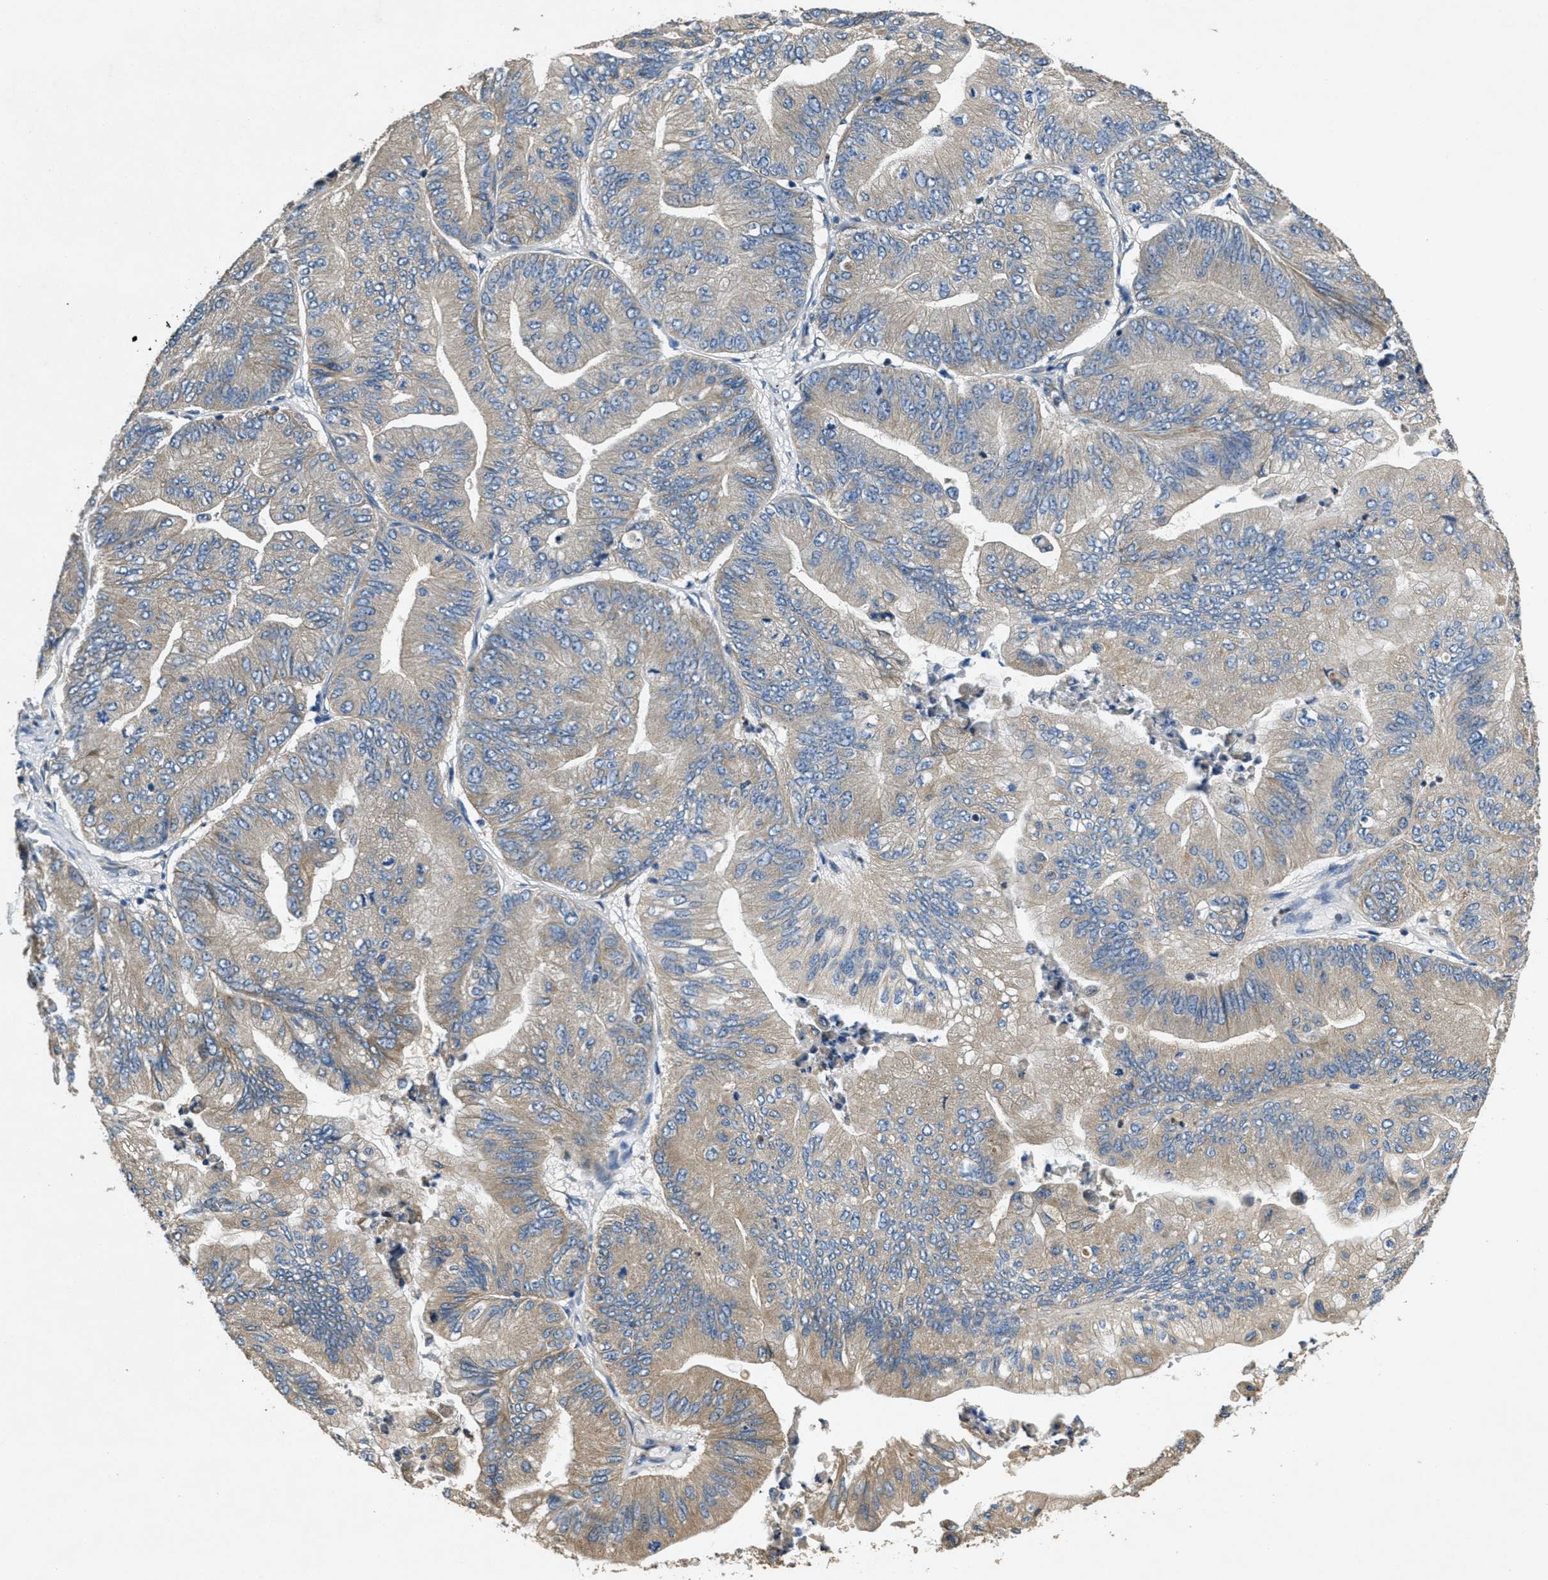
{"staining": {"intensity": "weak", "quantity": "25%-75%", "location": "cytoplasmic/membranous"}, "tissue": "ovarian cancer", "cell_type": "Tumor cells", "image_type": "cancer", "snomed": [{"axis": "morphology", "description": "Cystadenocarcinoma, mucinous, NOS"}, {"axis": "topography", "description": "Ovary"}], "caption": "Immunohistochemical staining of human ovarian cancer (mucinous cystadenocarcinoma) exhibits low levels of weak cytoplasmic/membranous protein positivity in approximately 25%-75% of tumor cells.", "gene": "TOMM70", "patient": {"sex": "female", "age": 61}}